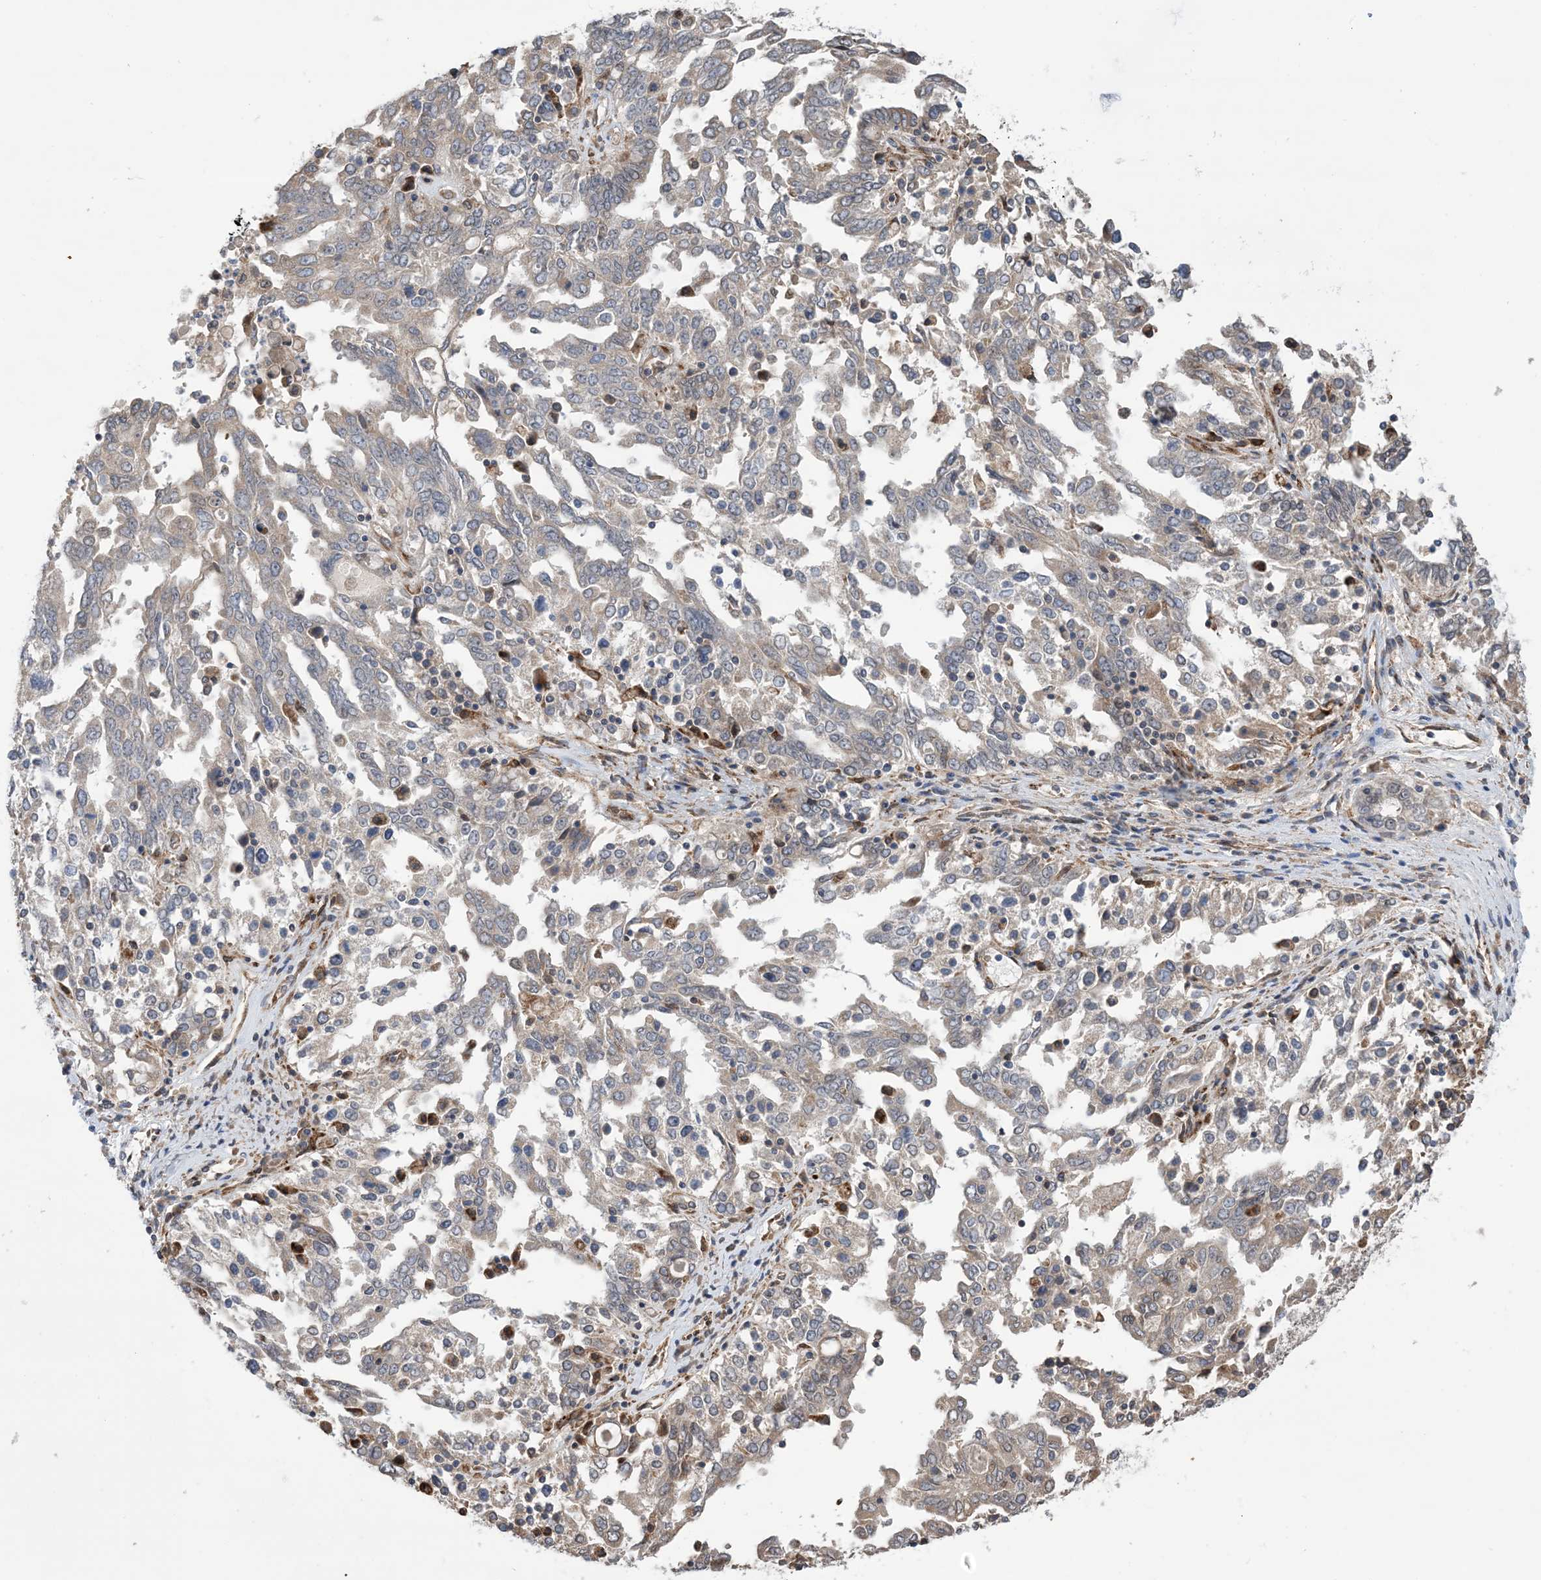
{"staining": {"intensity": "moderate", "quantity": "25%-75%", "location": "cytoplasmic/membranous"}, "tissue": "ovarian cancer", "cell_type": "Tumor cells", "image_type": "cancer", "snomed": [{"axis": "morphology", "description": "Carcinoma, endometroid"}, {"axis": "topography", "description": "Ovary"}], "caption": "A high-resolution photomicrograph shows immunohistochemistry staining of endometroid carcinoma (ovarian), which demonstrates moderate cytoplasmic/membranous expression in about 25%-75% of tumor cells. The staining was performed using DAB (3,3'-diaminobenzidine), with brown indicating positive protein expression. Nuclei are stained blue with hematoxylin.", "gene": "CLEC16A", "patient": {"sex": "female", "age": 62}}